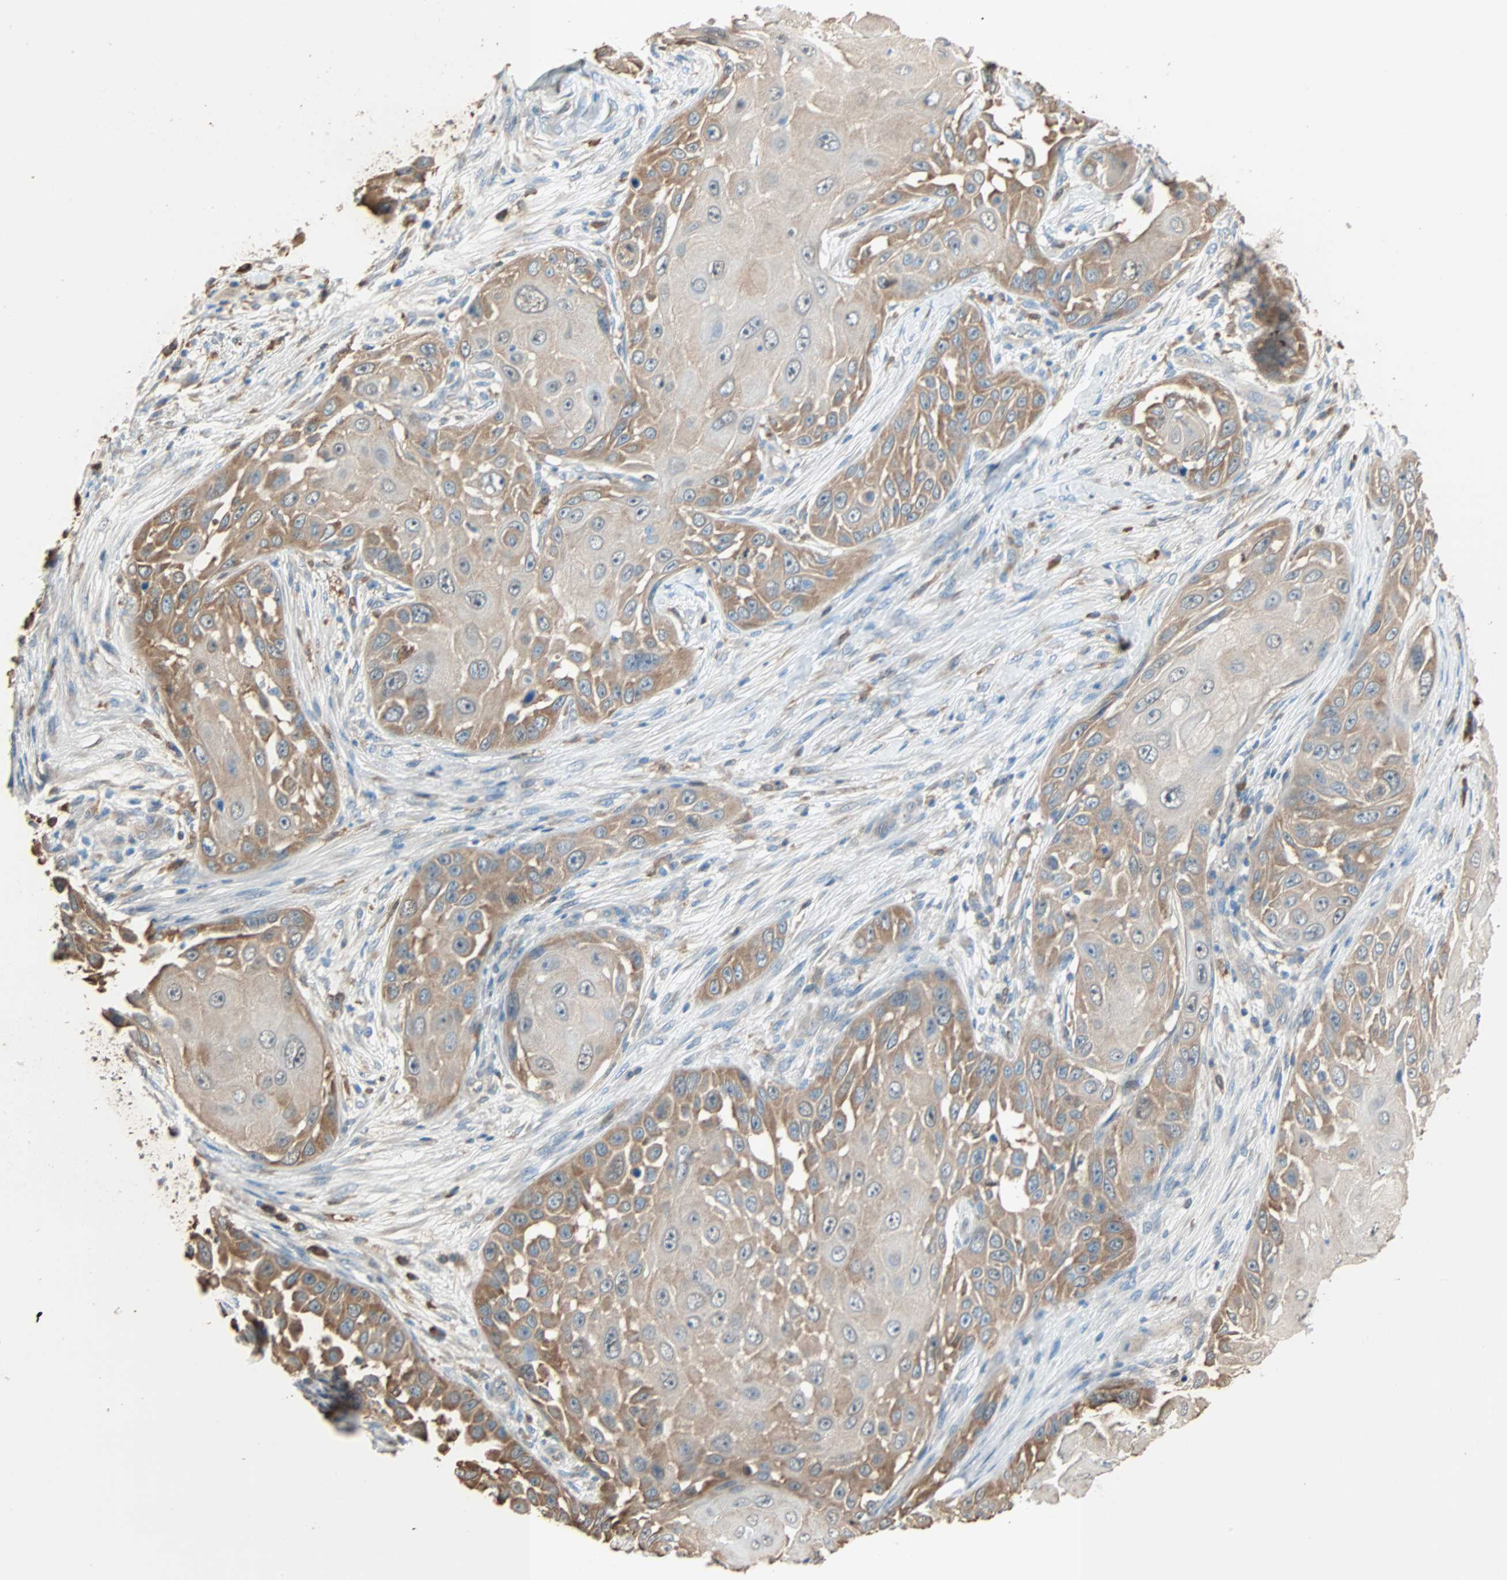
{"staining": {"intensity": "moderate", "quantity": ">75%", "location": "cytoplasmic/membranous"}, "tissue": "skin cancer", "cell_type": "Tumor cells", "image_type": "cancer", "snomed": [{"axis": "morphology", "description": "Squamous cell carcinoma, NOS"}, {"axis": "topography", "description": "Skin"}], "caption": "A histopathology image showing moderate cytoplasmic/membranous positivity in approximately >75% of tumor cells in squamous cell carcinoma (skin), as visualized by brown immunohistochemical staining.", "gene": "PRDX1", "patient": {"sex": "female", "age": 44}}